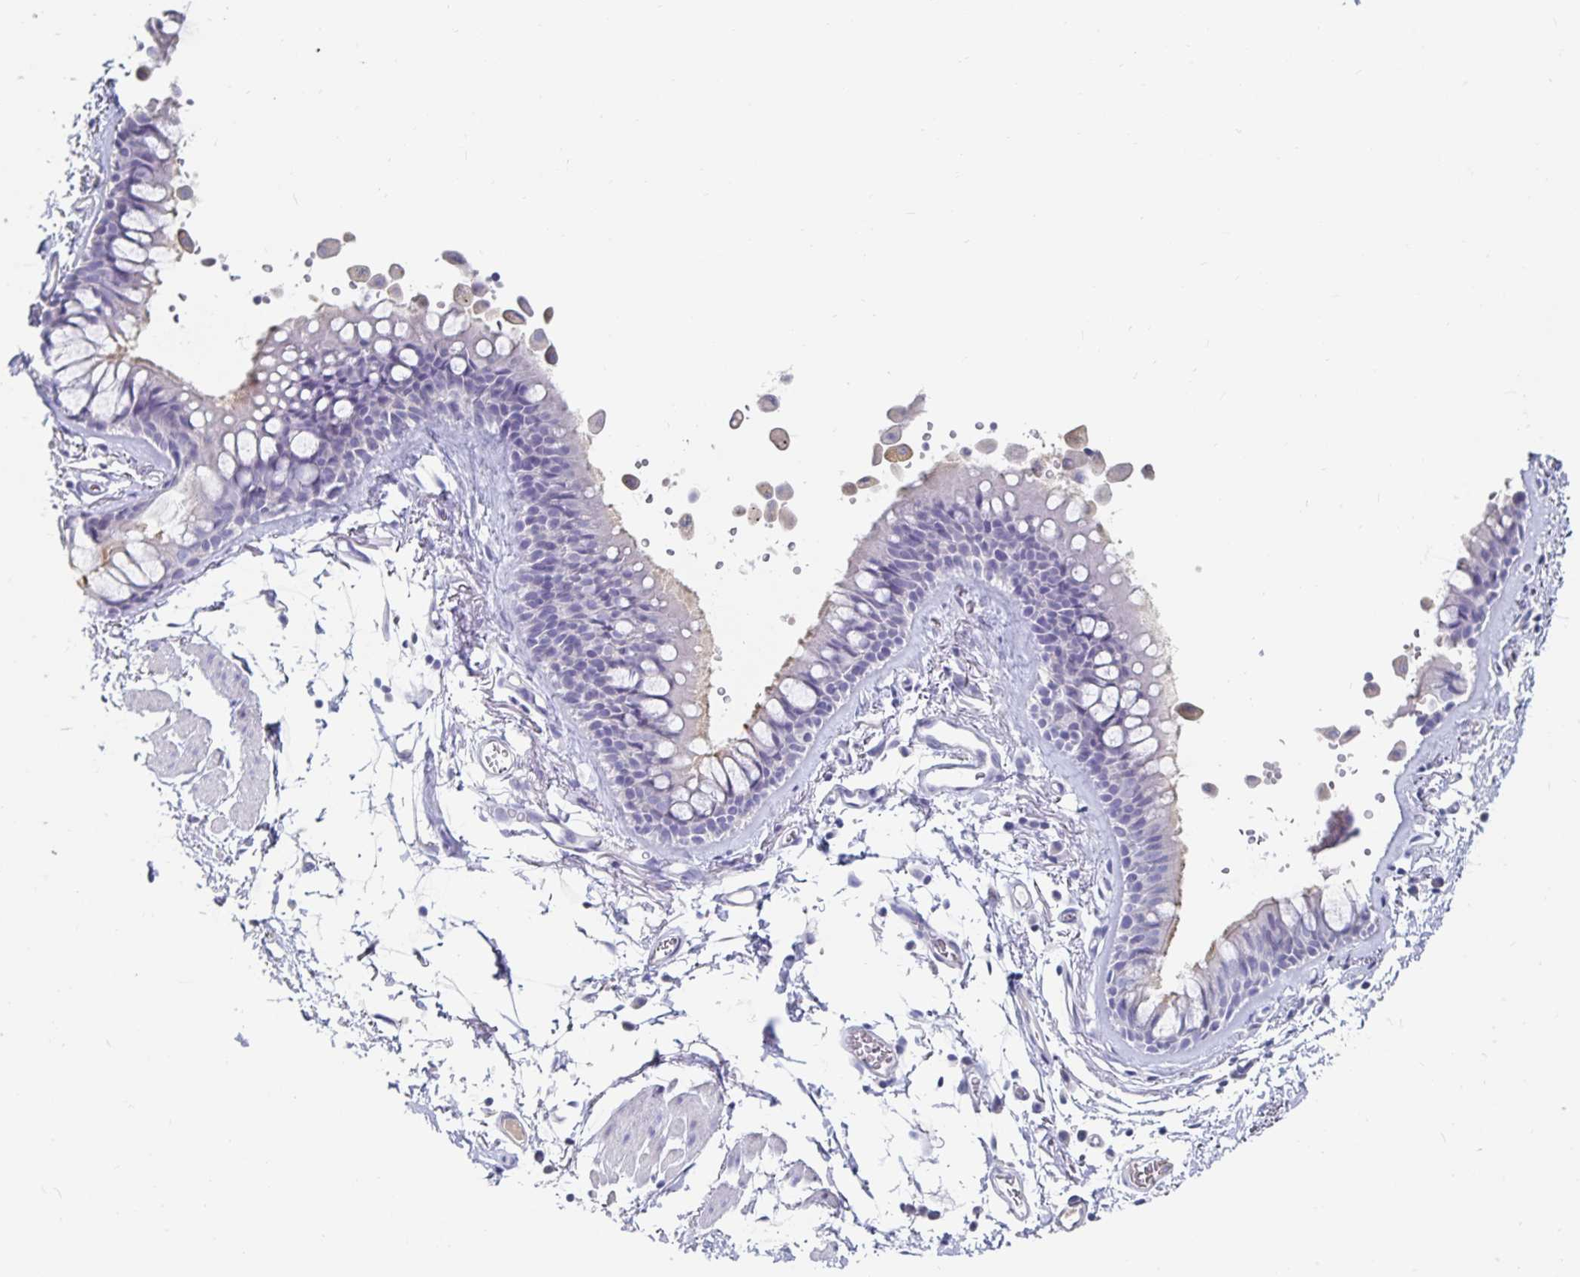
{"staining": {"intensity": "moderate", "quantity": ">75%", "location": "cytoplasmic/membranous"}, "tissue": "bronchus", "cell_type": "Respiratory epithelial cells", "image_type": "normal", "snomed": [{"axis": "morphology", "description": "Normal tissue, NOS"}, {"axis": "topography", "description": "Cartilage tissue"}, {"axis": "topography", "description": "Bronchus"}], "caption": "Immunohistochemical staining of benign bronchus displays medium levels of moderate cytoplasmic/membranous expression in approximately >75% of respiratory epithelial cells. (Brightfield microscopy of DAB IHC at high magnification).", "gene": "CFAP69", "patient": {"sex": "female", "age": 79}}